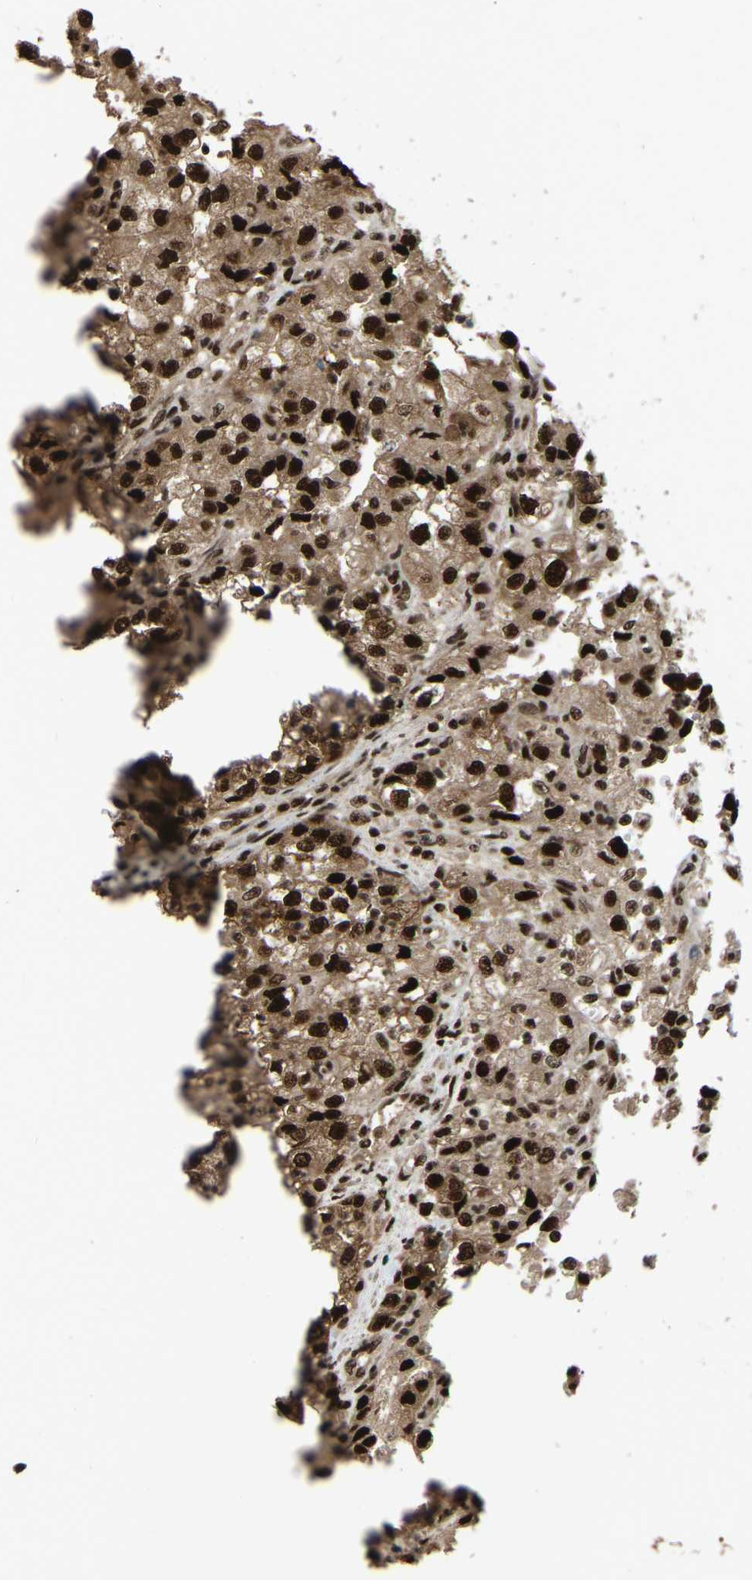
{"staining": {"intensity": "strong", "quantity": ">75%", "location": "nuclear"}, "tissue": "renal cancer", "cell_type": "Tumor cells", "image_type": "cancer", "snomed": [{"axis": "morphology", "description": "Adenocarcinoma, NOS"}, {"axis": "topography", "description": "Kidney"}], "caption": "IHC photomicrograph of human renal cancer (adenocarcinoma) stained for a protein (brown), which shows high levels of strong nuclear staining in about >75% of tumor cells.", "gene": "TBL1XR1", "patient": {"sex": "female", "age": 54}}